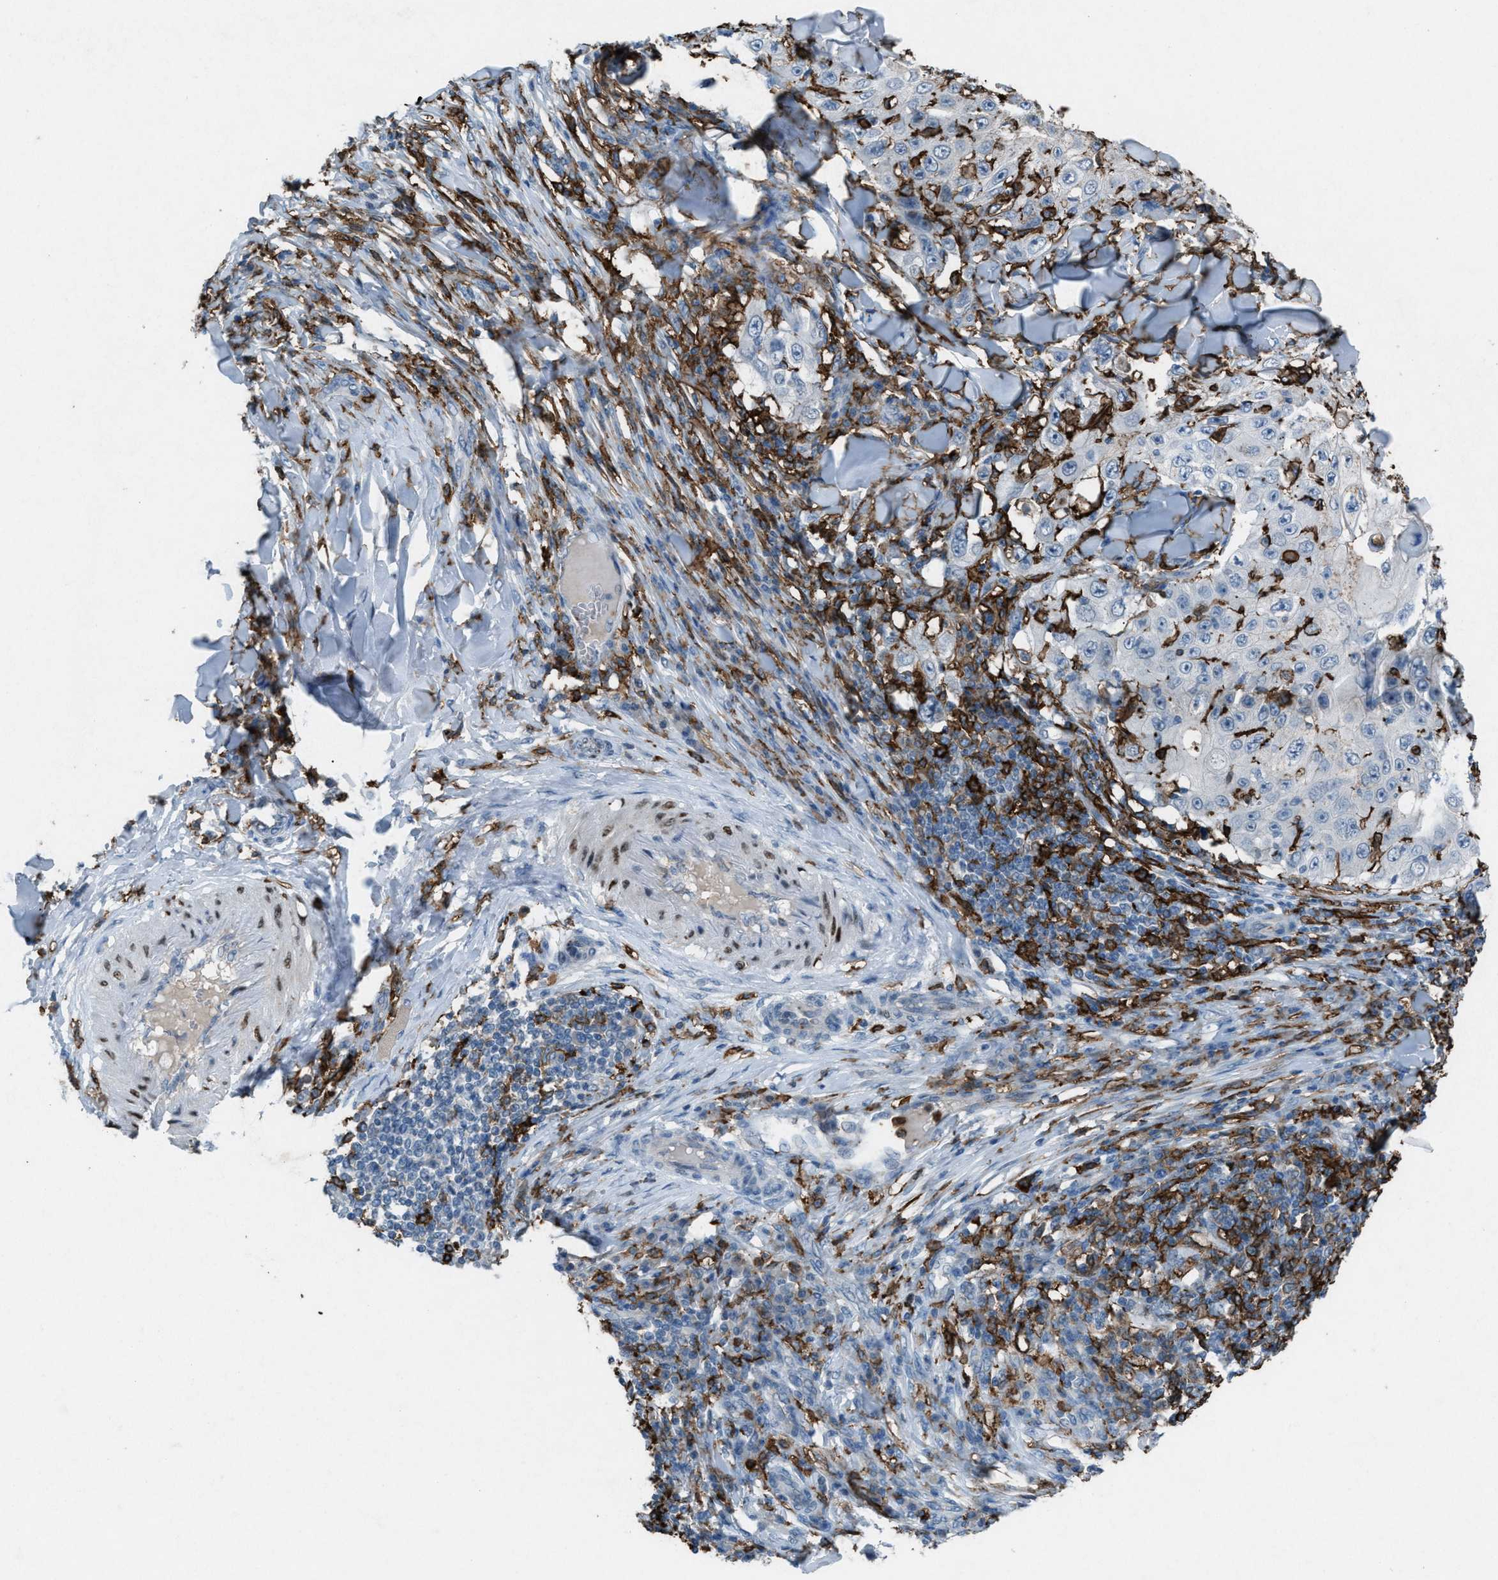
{"staining": {"intensity": "negative", "quantity": "none", "location": "none"}, "tissue": "skin cancer", "cell_type": "Tumor cells", "image_type": "cancer", "snomed": [{"axis": "morphology", "description": "Squamous cell carcinoma, NOS"}, {"axis": "topography", "description": "Skin"}], "caption": "A high-resolution photomicrograph shows immunohistochemistry (IHC) staining of skin cancer, which shows no significant expression in tumor cells.", "gene": "FCER1G", "patient": {"sex": "male", "age": 86}}